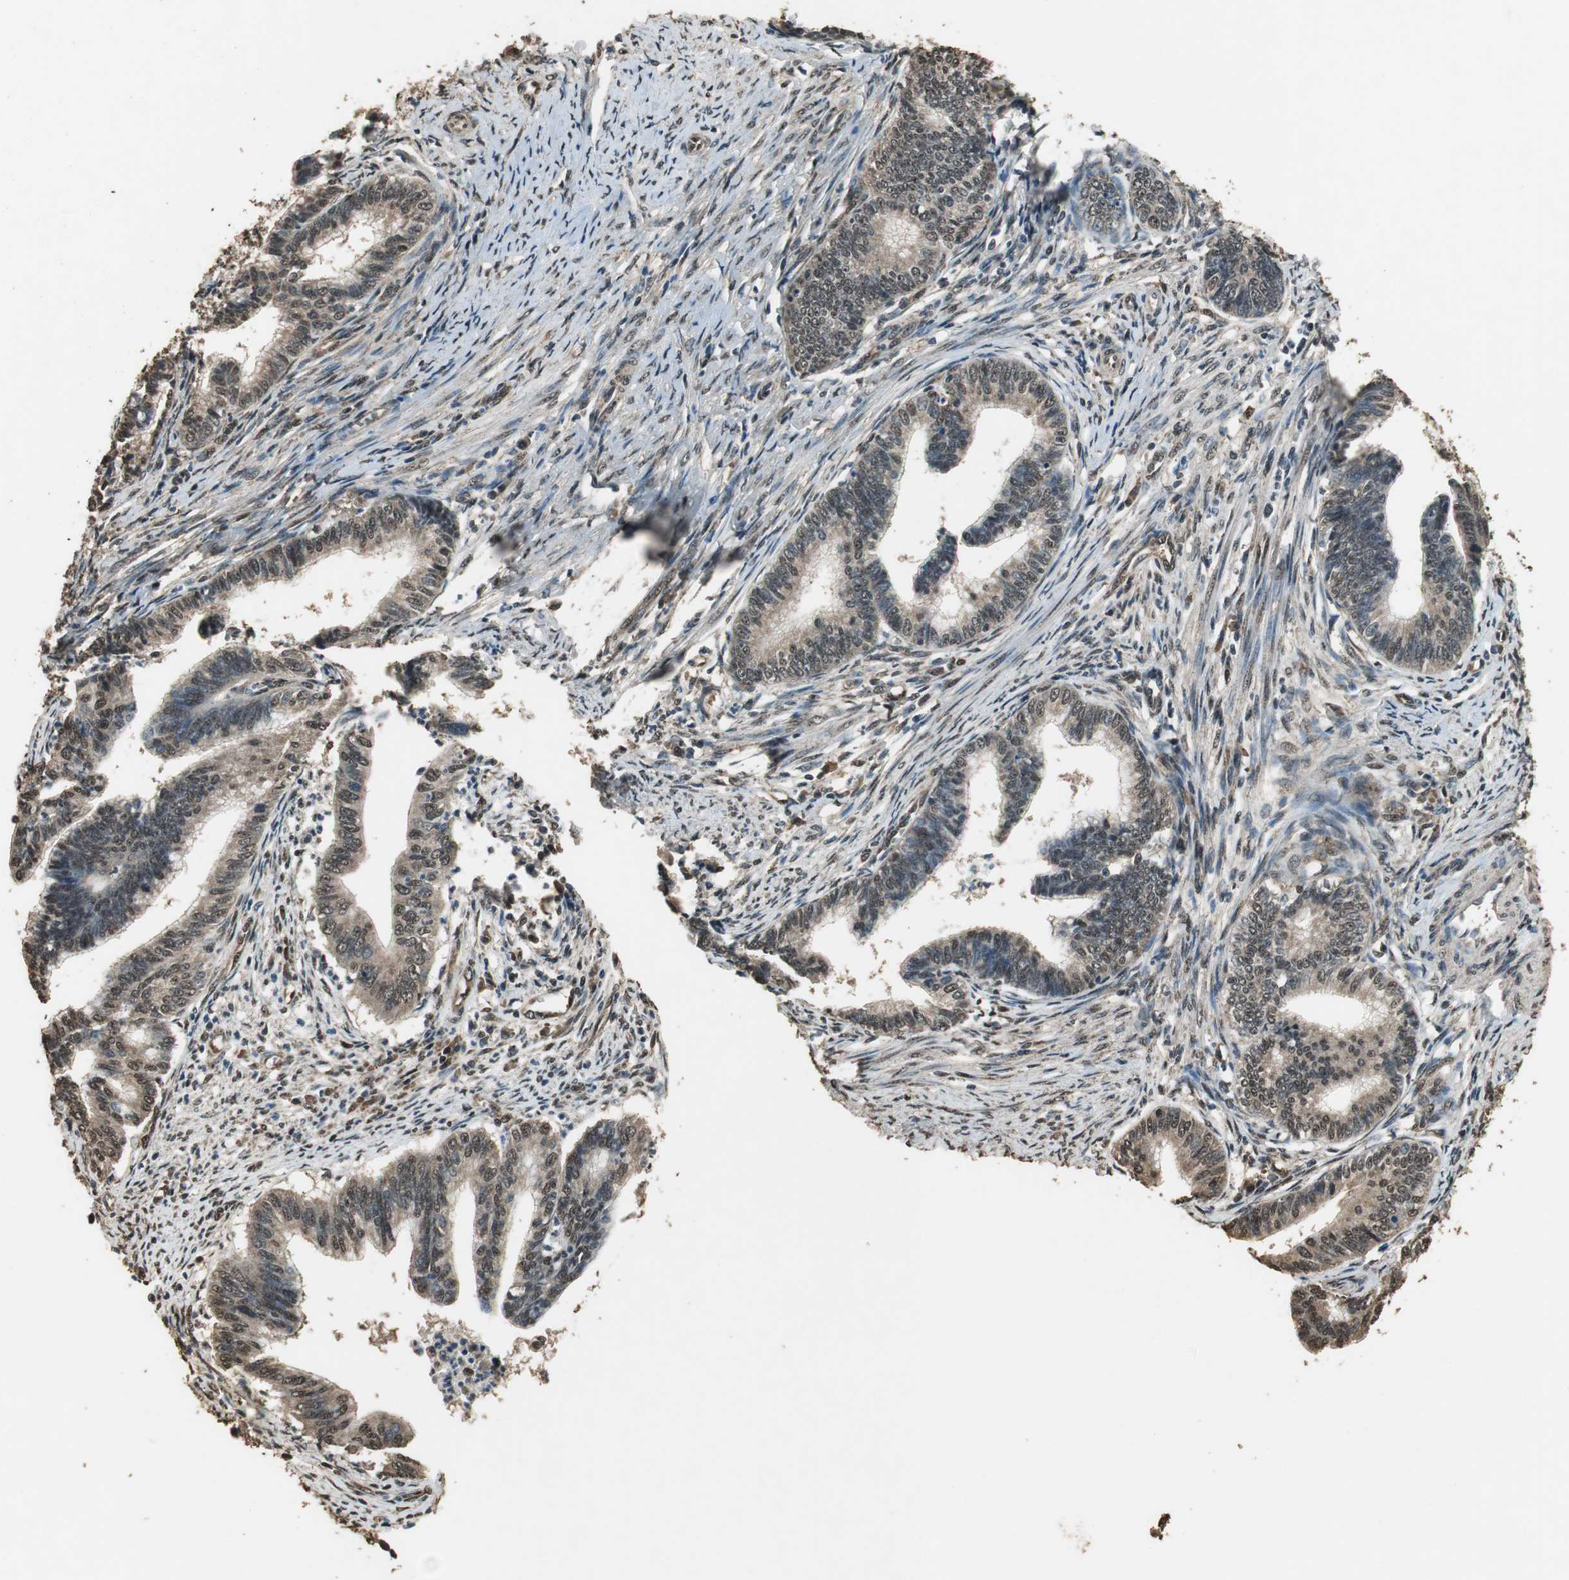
{"staining": {"intensity": "moderate", "quantity": ">75%", "location": "cytoplasmic/membranous,nuclear"}, "tissue": "cervical cancer", "cell_type": "Tumor cells", "image_type": "cancer", "snomed": [{"axis": "morphology", "description": "Adenocarcinoma, NOS"}, {"axis": "topography", "description": "Cervix"}], "caption": "Immunohistochemical staining of human cervical cancer (adenocarcinoma) demonstrates moderate cytoplasmic/membranous and nuclear protein staining in approximately >75% of tumor cells.", "gene": "PPP1R13B", "patient": {"sex": "female", "age": 36}}